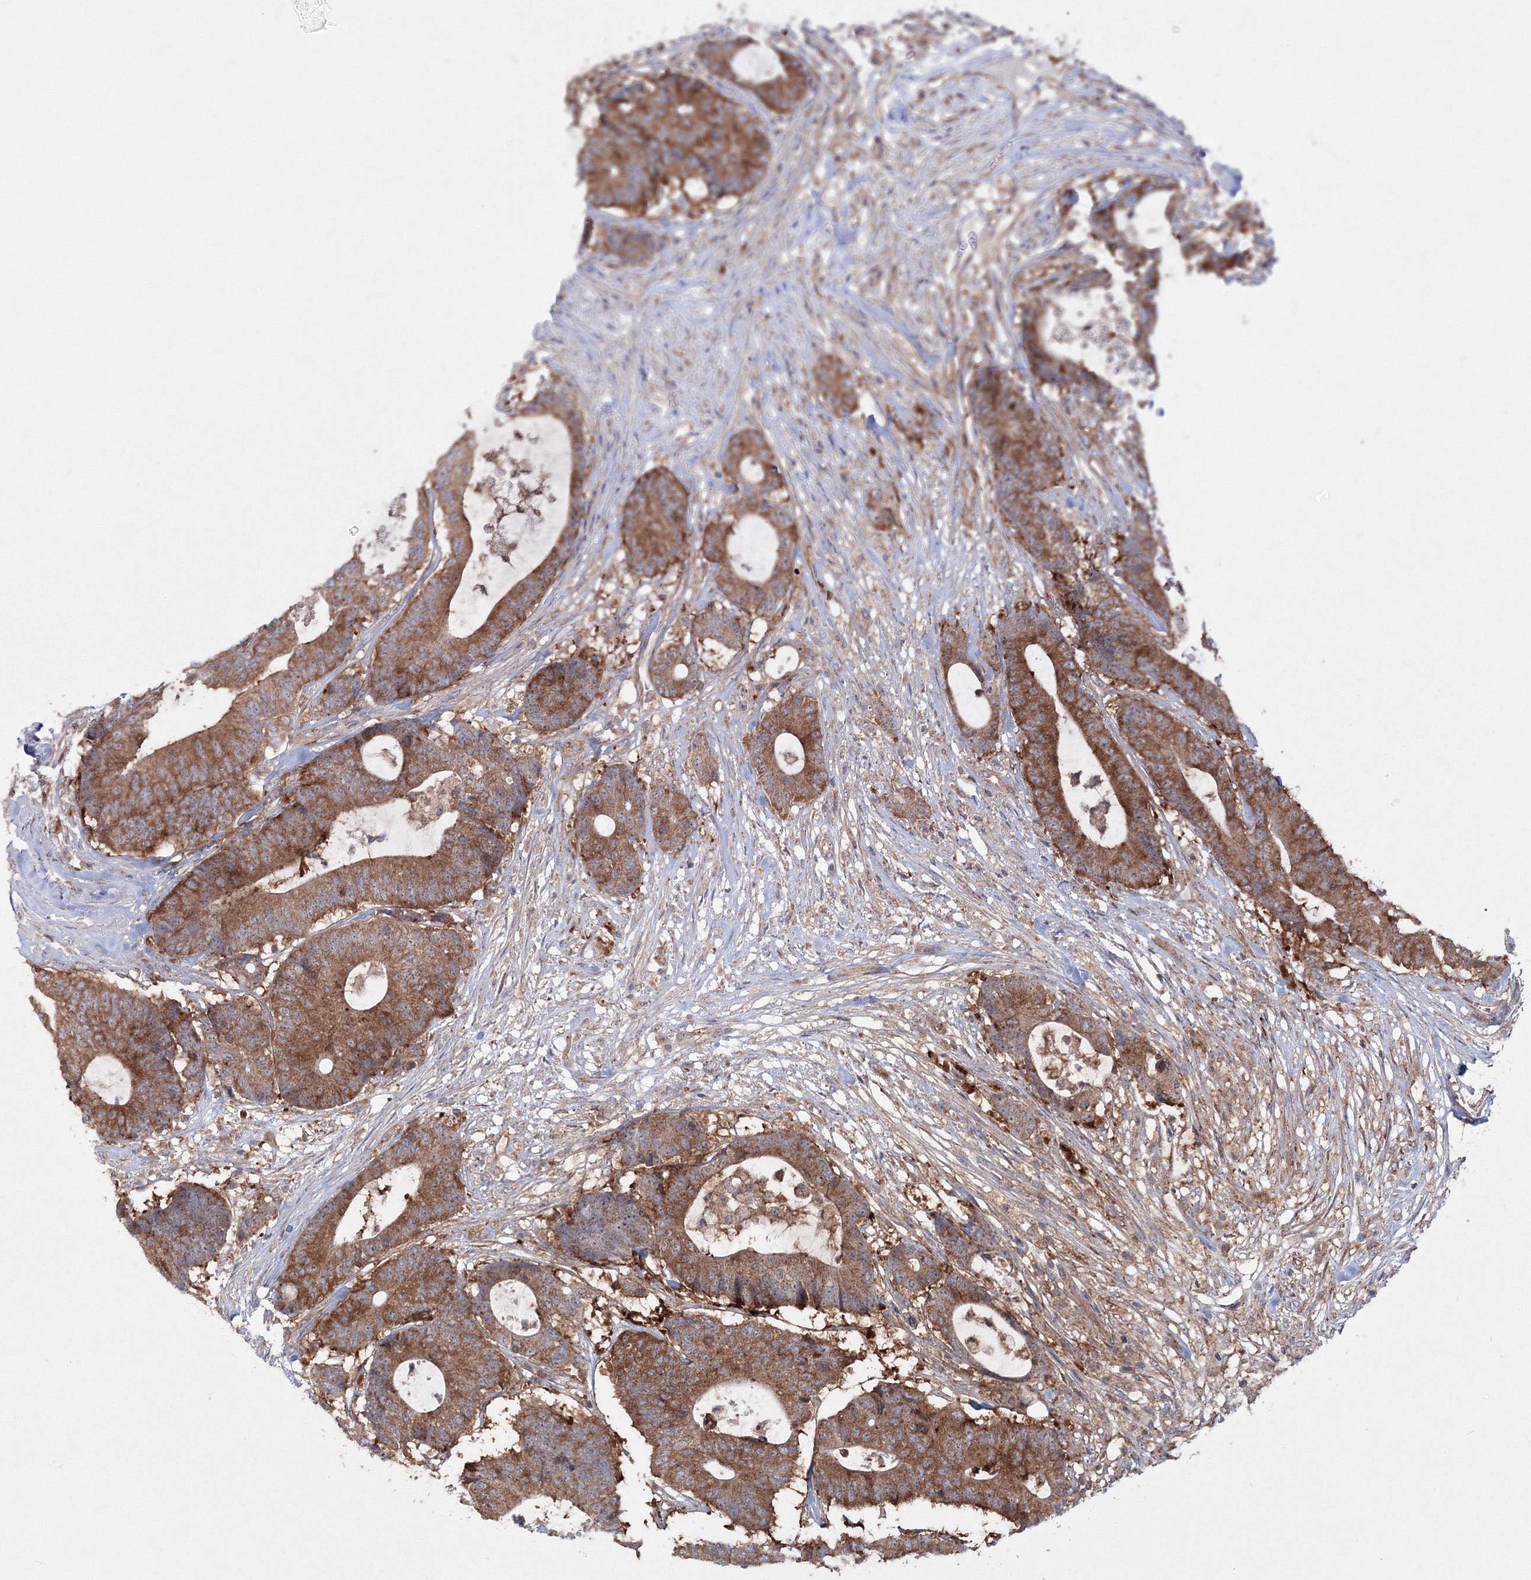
{"staining": {"intensity": "strong", "quantity": ">75%", "location": "cytoplasmic/membranous"}, "tissue": "colorectal cancer", "cell_type": "Tumor cells", "image_type": "cancer", "snomed": [{"axis": "morphology", "description": "Adenocarcinoma, NOS"}, {"axis": "topography", "description": "Colon"}], "caption": "Immunohistochemistry (IHC) staining of colorectal cancer (adenocarcinoma), which demonstrates high levels of strong cytoplasmic/membranous positivity in approximately >75% of tumor cells indicating strong cytoplasmic/membranous protein staining. The staining was performed using DAB (3,3'-diaminobenzidine) (brown) for protein detection and nuclei were counterstained in hematoxylin (blue).", "gene": "PEX13", "patient": {"sex": "female", "age": 84}}